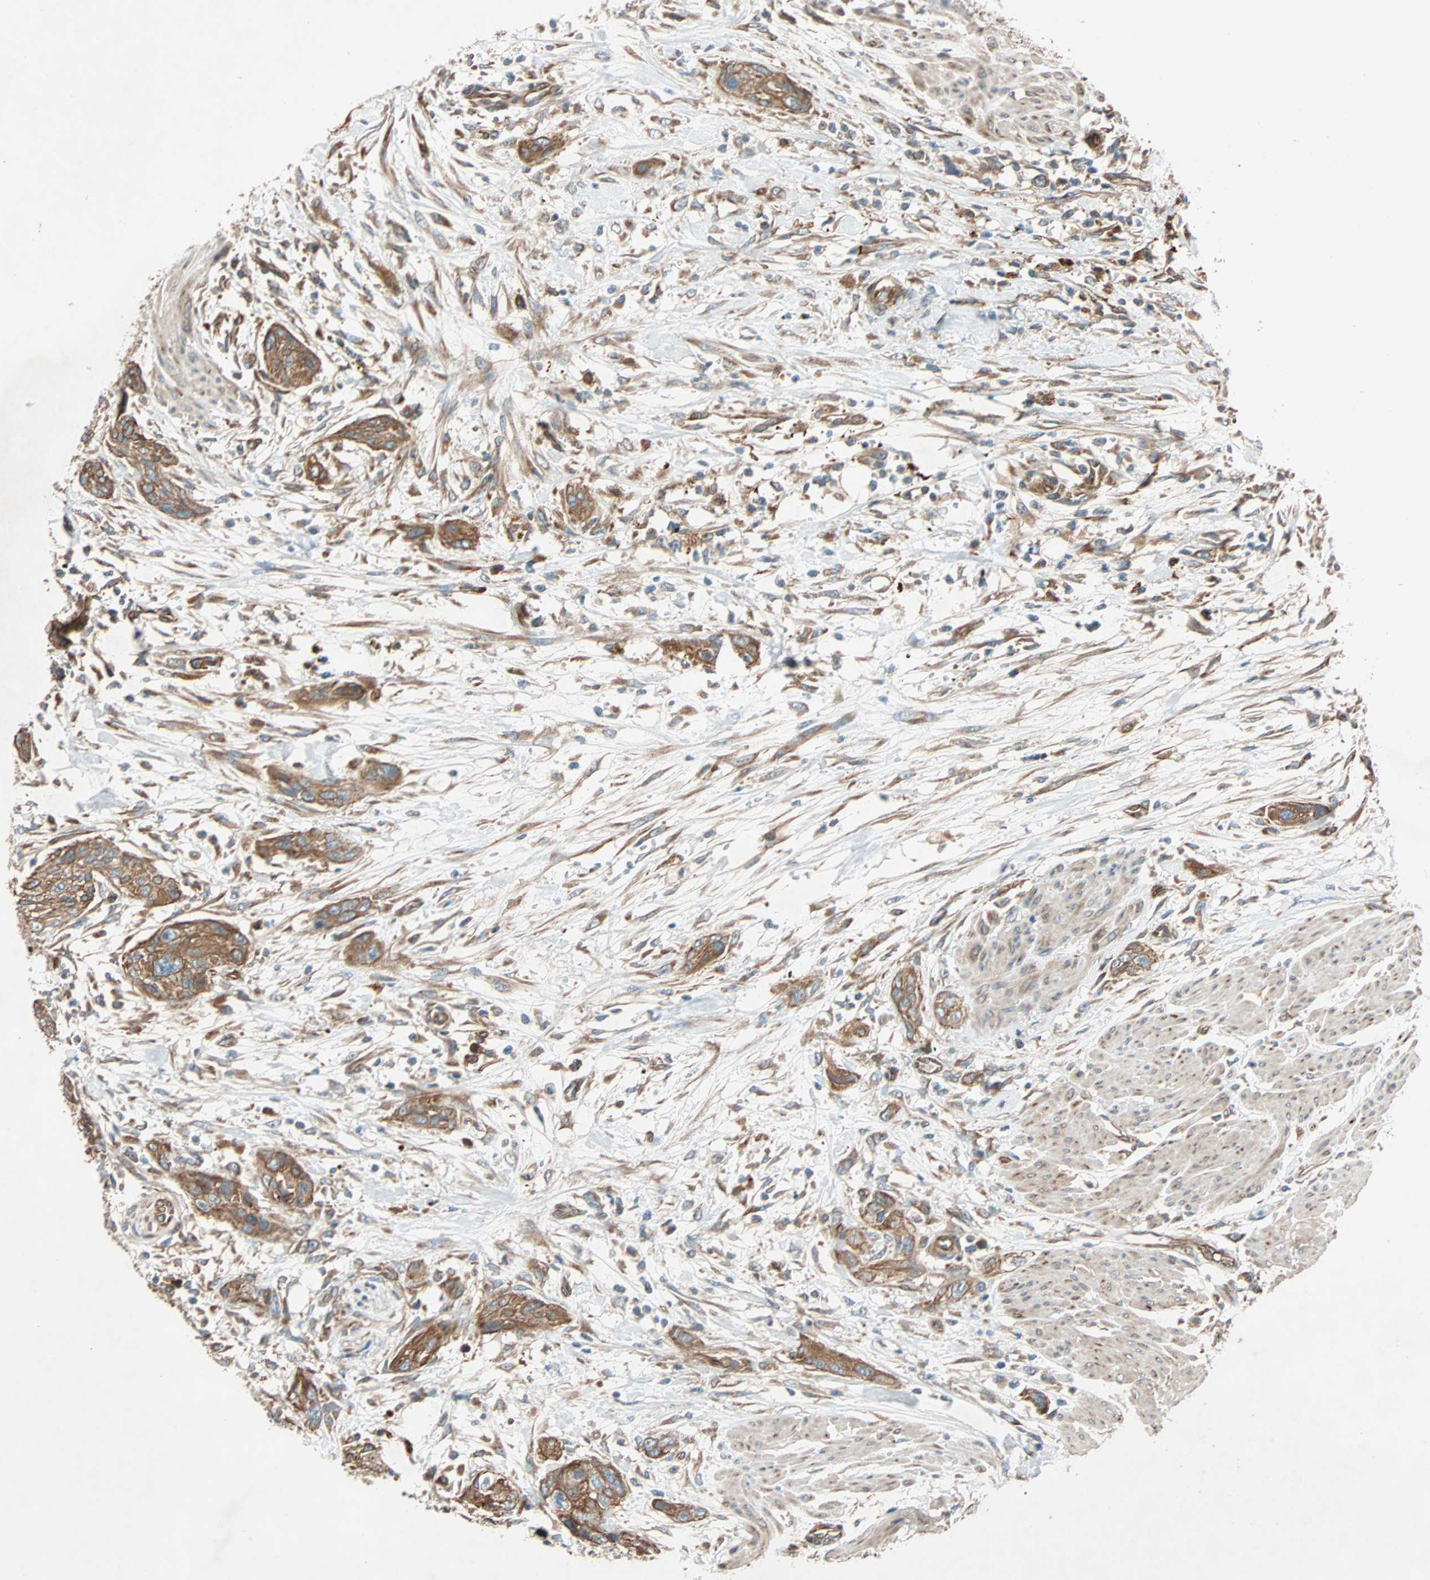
{"staining": {"intensity": "moderate", "quantity": ">75%", "location": "cytoplasmic/membranous"}, "tissue": "urothelial cancer", "cell_type": "Tumor cells", "image_type": "cancer", "snomed": [{"axis": "morphology", "description": "Urothelial carcinoma, High grade"}, {"axis": "topography", "description": "Urinary bladder"}], "caption": "Urothelial cancer stained with a brown dye demonstrates moderate cytoplasmic/membranous positive expression in approximately >75% of tumor cells.", "gene": "PHYH", "patient": {"sex": "male", "age": 35}}